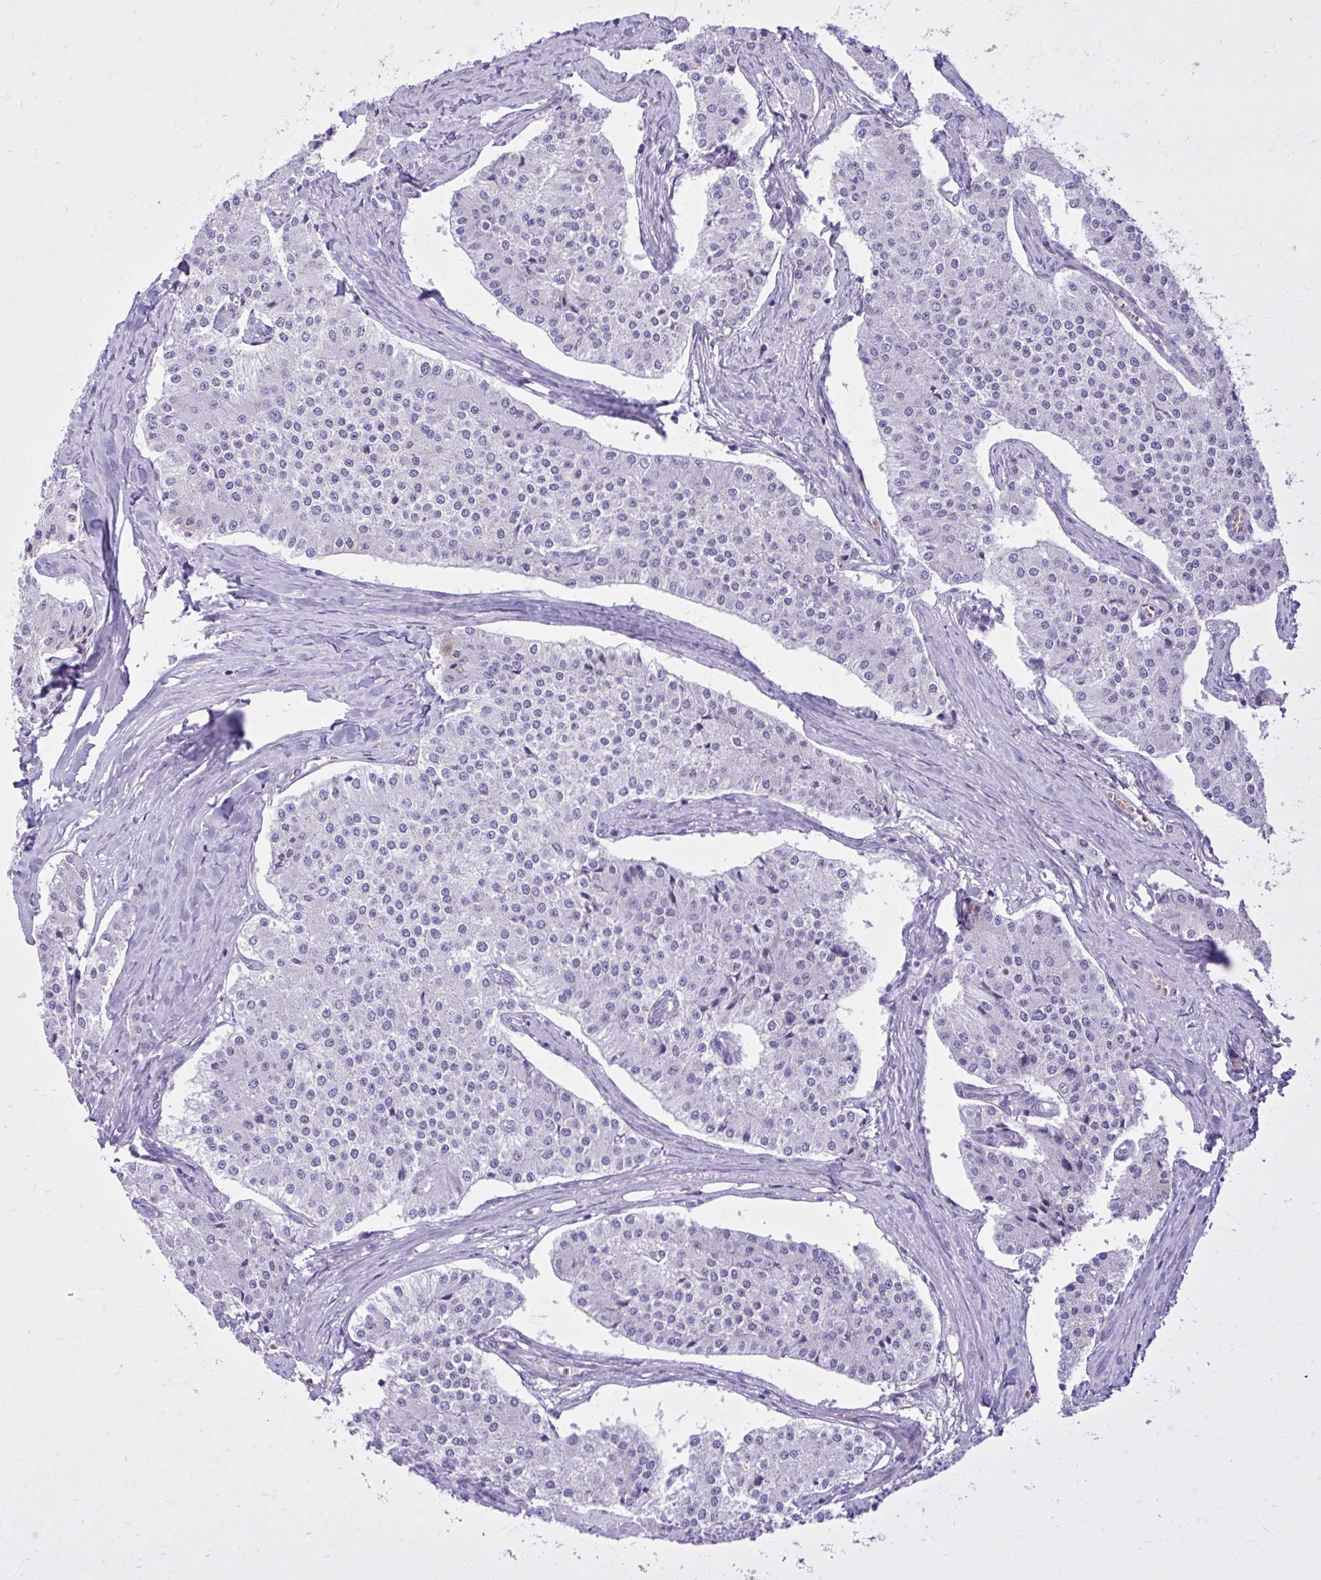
{"staining": {"intensity": "negative", "quantity": "none", "location": "none"}, "tissue": "carcinoid", "cell_type": "Tumor cells", "image_type": "cancer", "snomed": [{"axis": "morphology", "description": "Carcinoid, malignant, NOS"}, {"axis": "topography", "description": "Colon"}], "caption": "Immunohistochemistry (IHC) image of neoplastic tissue: human carcinoid (malignant) stained with DAB (3,3'-diaminobenzidine) reveals no significant protein positivity in tumor cells. (IHC, brightfield microscopy, high magnification).", "gene": "FAM153A", "patient": {"sex": "female", "age": 52}}